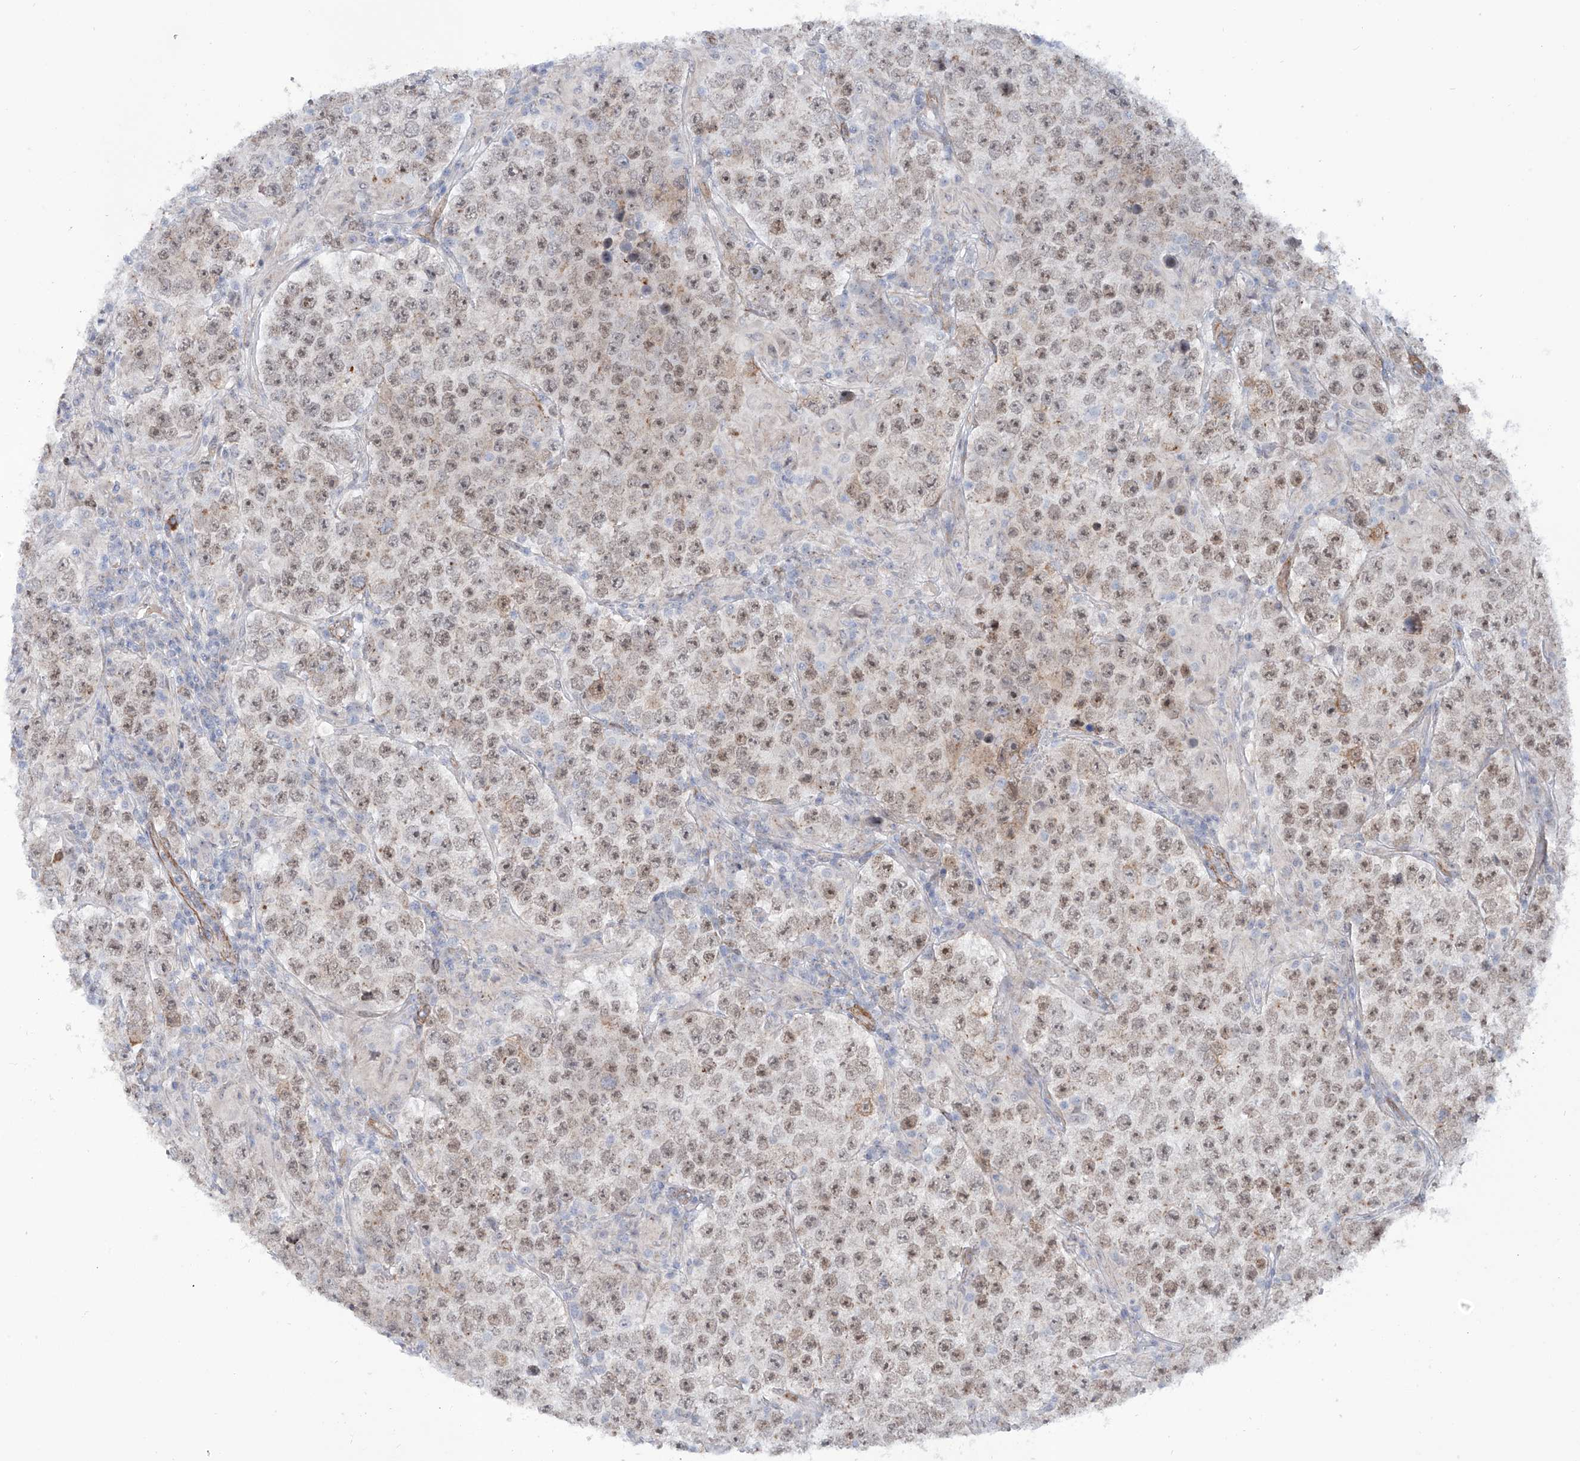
{"staining": {"intensity": "moderate", "quantity": ">75%", "location": "nuclear"}, "tissue": "testis cancer", "cell_type": "Tumor cells", "image_type": "cancer", "snomed": [{"axis": "morphology", "description": "Normal tissue, NOS"}, {"axis": "morphology", "description": "Urothelial carcinoma, High grade"}, {"axis": "morphology", "description": "Seminoma, NOS"}, {"axis": "morphology", "description": "Carcinoma, Embryonal, NOS"}, {"axis": "topography", "description": "Urinary bladder"}, {"axis": "topography", "description": "Testis"}], "caption": "IHC (DAB (3,3'-diaminobenzidine)) staining of human testis urothelial carcinoma (high-grade) demonstrates moderate nuclear protein staining in about >75% of tumor cells. Nuclei are stained in blue.", "gene": "ZNF490", "patient": {"sex": "male", "age": 41}}